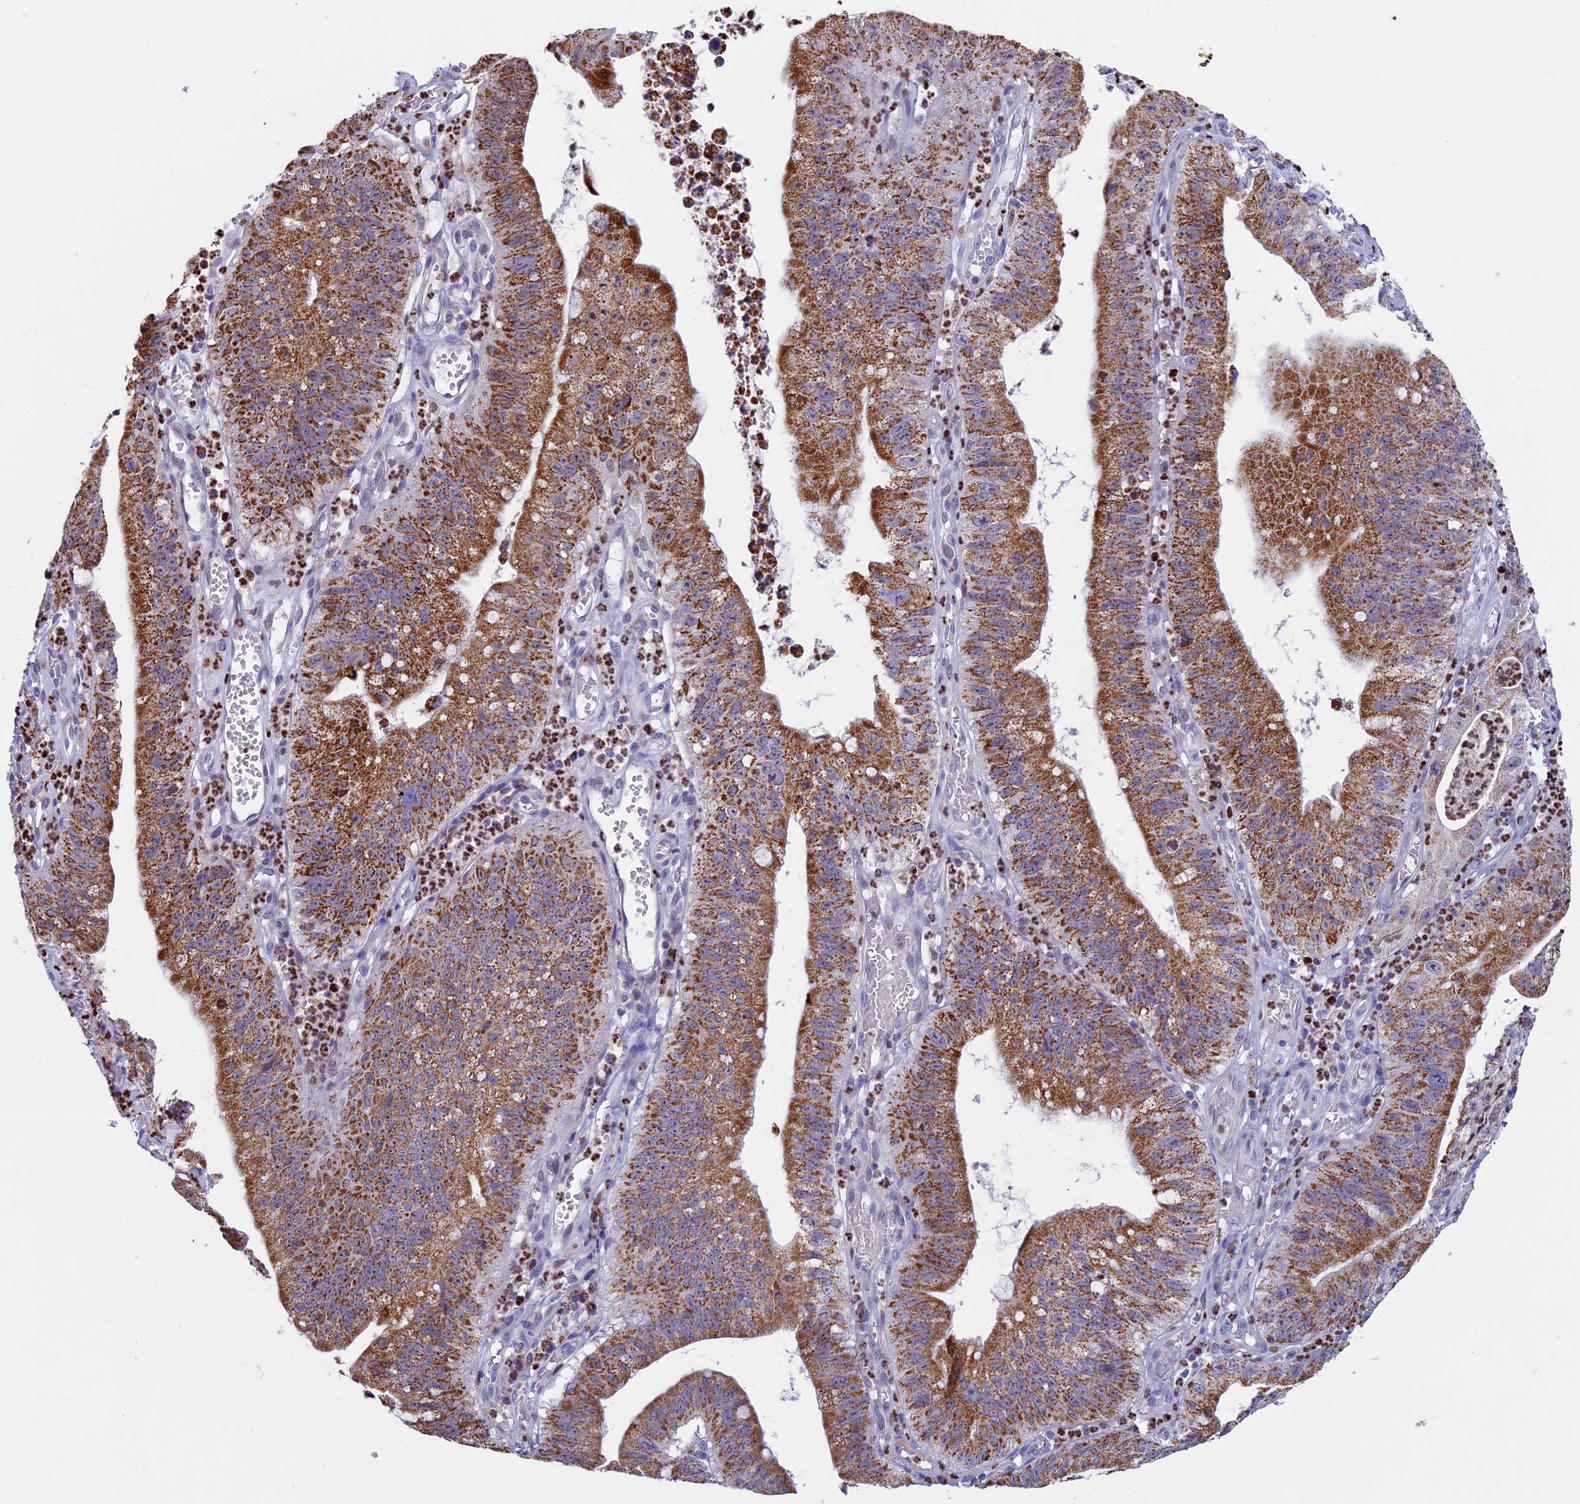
{"staining": {"intensity": "moderate", "quantity": ">75%", "location": "cytoplasmic/membranous"}, "tissue": "stomach cancer", "cell_type": "Tumor cells", "image_type": "cancer", "snomed": [{"axis": "morphology", "description": "Adenocarcinoma, NOS"}, {"axis": "topography", "description": "Stomach"}], "caption": "A high-resolution photomicrograph shows immunohistochemistry (IHC) staining of adenocarcinoma (stomach), which shows moderate cytoplasmic/membranous staining in approximately >75% of tumor cells. (DAB IHC, brown staining for protein, blue staining for nuclei).", "gene": "ACSS1", "patient": {"sex": "male", "age": 59}}